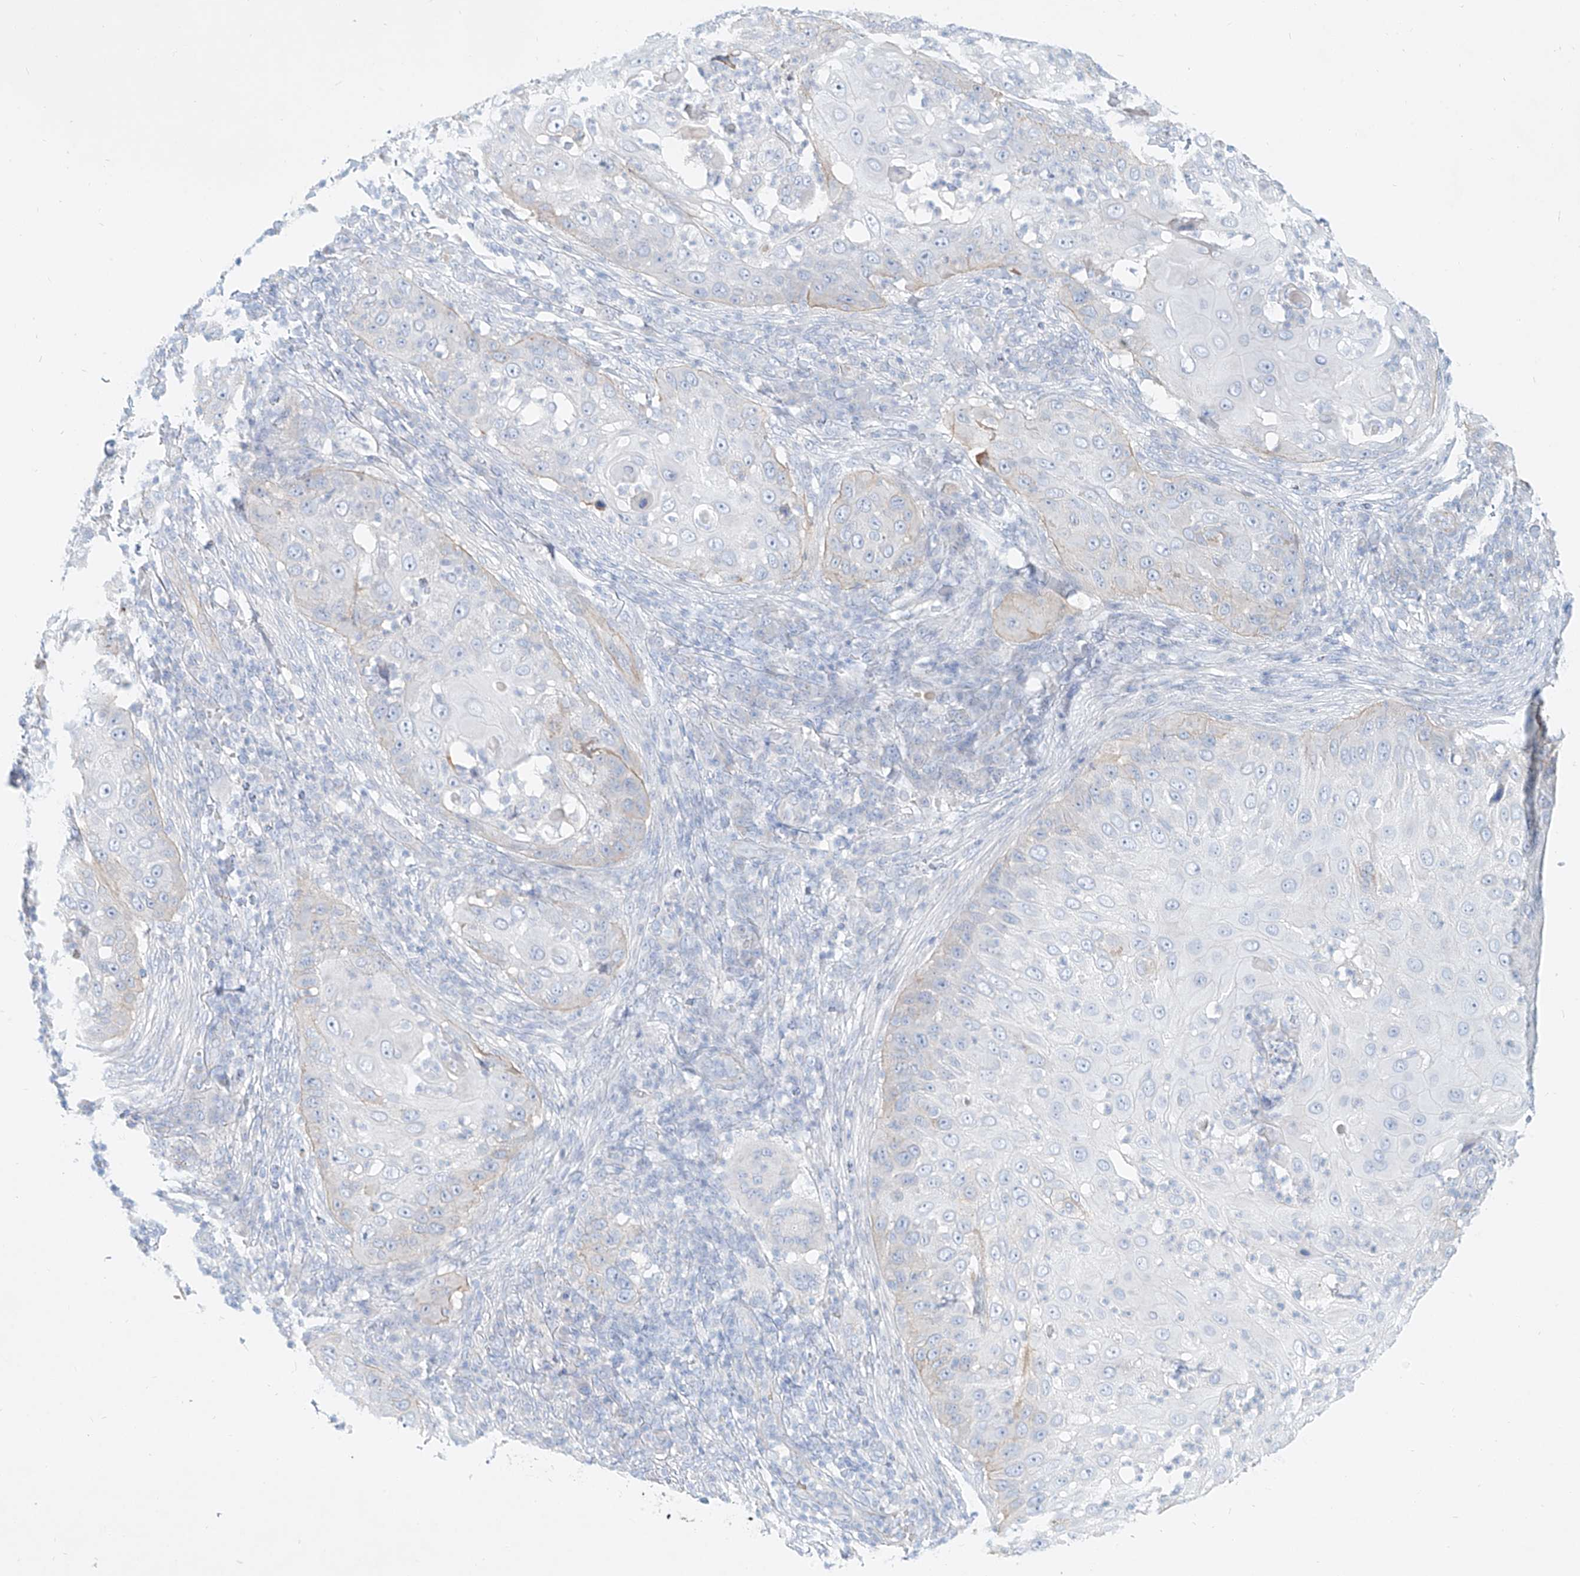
{"staining": {"intensity": "weak", "quantity": "<25%", "location": "cytoplasmic/membranous"}, "tissue": "skin cancer", "cell_type": "Tumor cells", "image_type": "cancer", "snomed": [{"axis": "morphology", "description": "Squamous cell carcinoma, NOS"}, {"axis": "topography", "description": "Skin"}], "caption": "This is a histopathology image of immunohistochemistry (IHC) staining of squamous cell carcinoma (skin), which shows no expression in tumor cells.", "gene": "AJM1", "patient": {"sex": "female", "age": 44}}